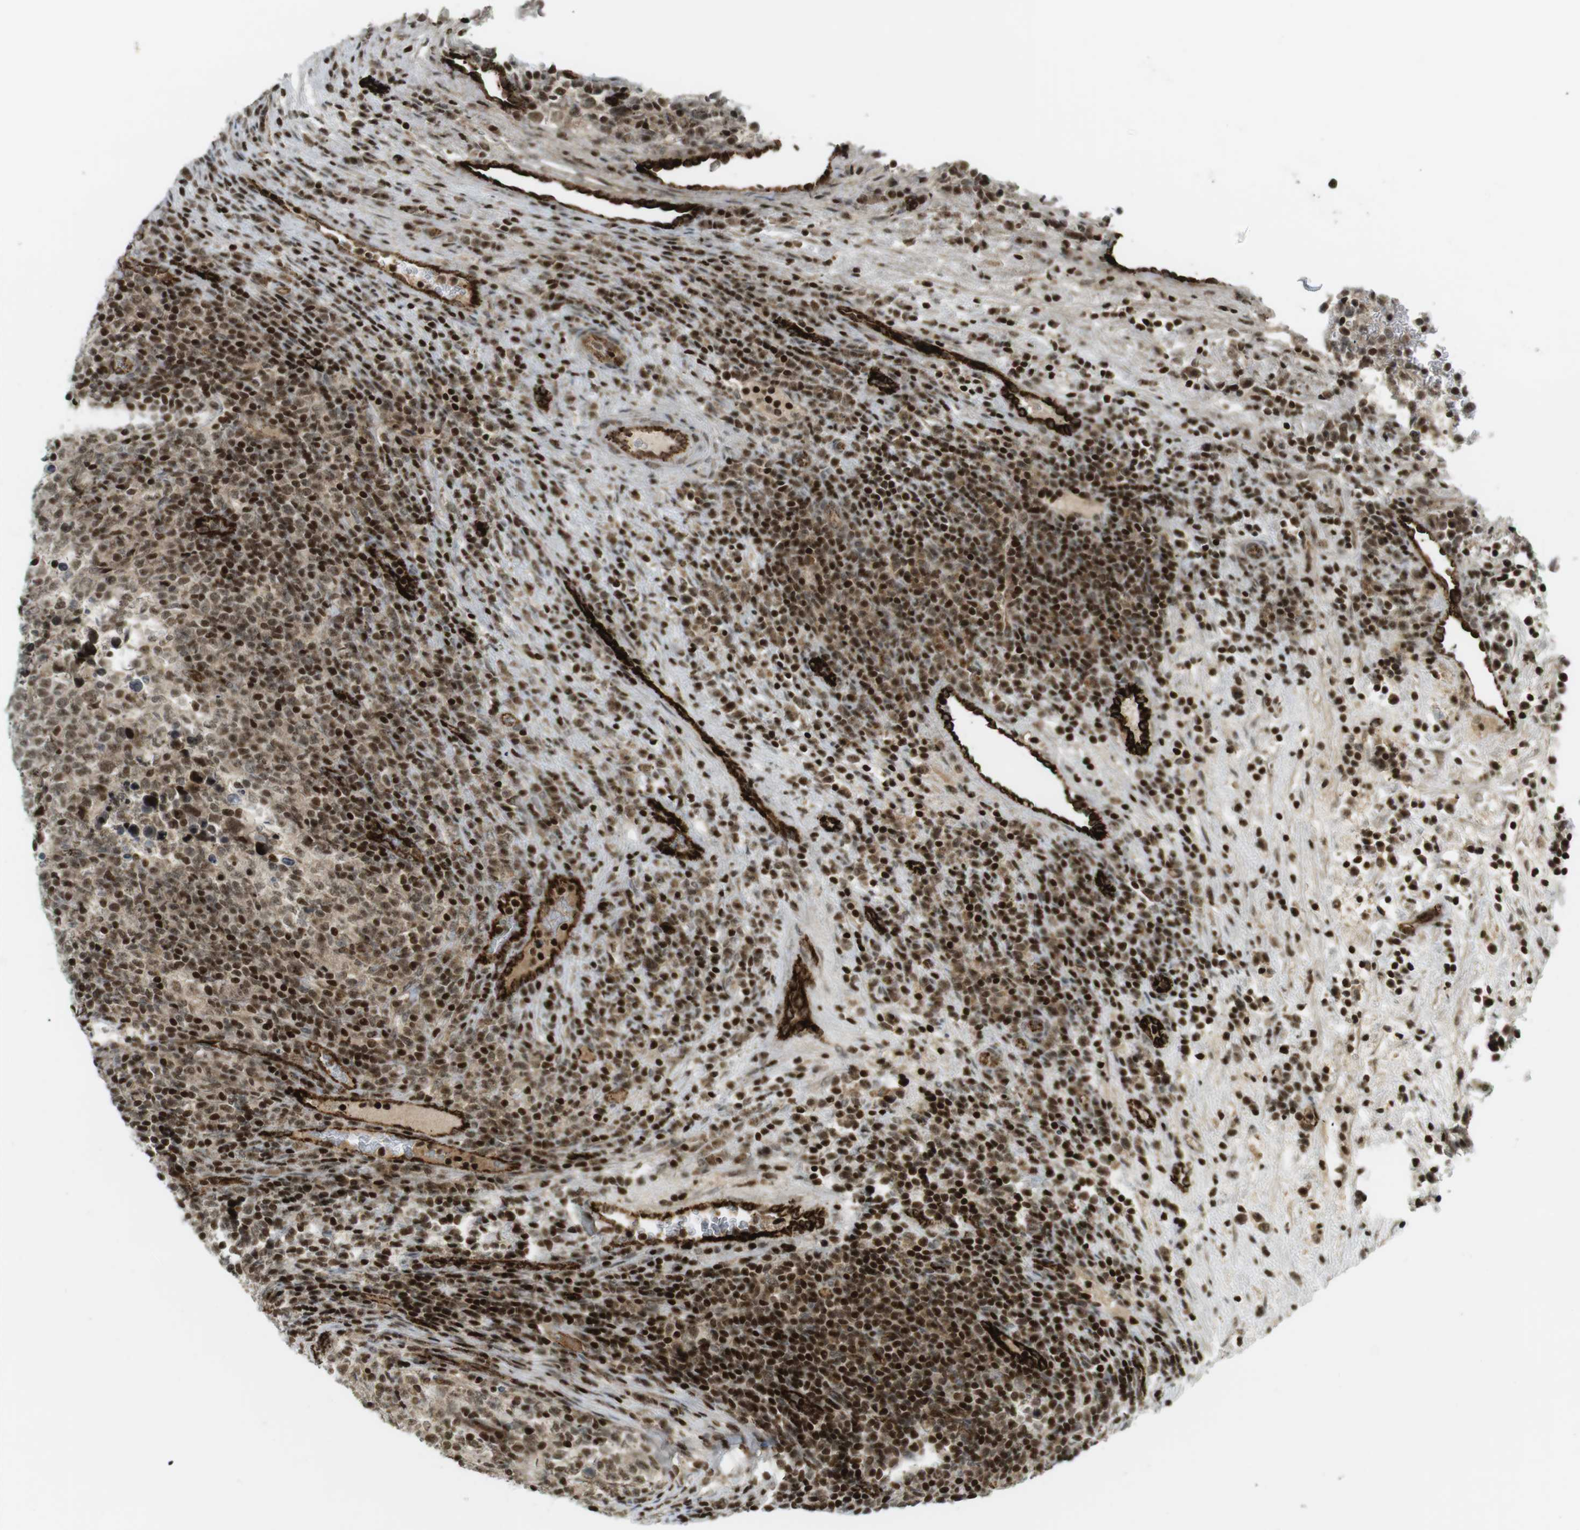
{"staining": {"intensity": "moderate", "quantity": ">75%", "location": "cytoplasmic/membranous,nuclear"}, "tissue": "testis cancer", "cell_type": "Tumor cells", "image_type": "cancer", "snomed": [{"axis": "morphology", "description": "Normal tissue, NOS"}, {"axis": "morphology", "description": "Seminoma, NOS"}, {"axis": "topography", "description": "Testis"}], "caption": "About >75% of tumor cells in human testis seminoma demonstrate moderate cytoplasmic/membranous and nuclear protein expression as visualized by brown immunohistochemical staining.", "gene": "PPP1R13B", "patient": {"sex": "male", "age": 43}}